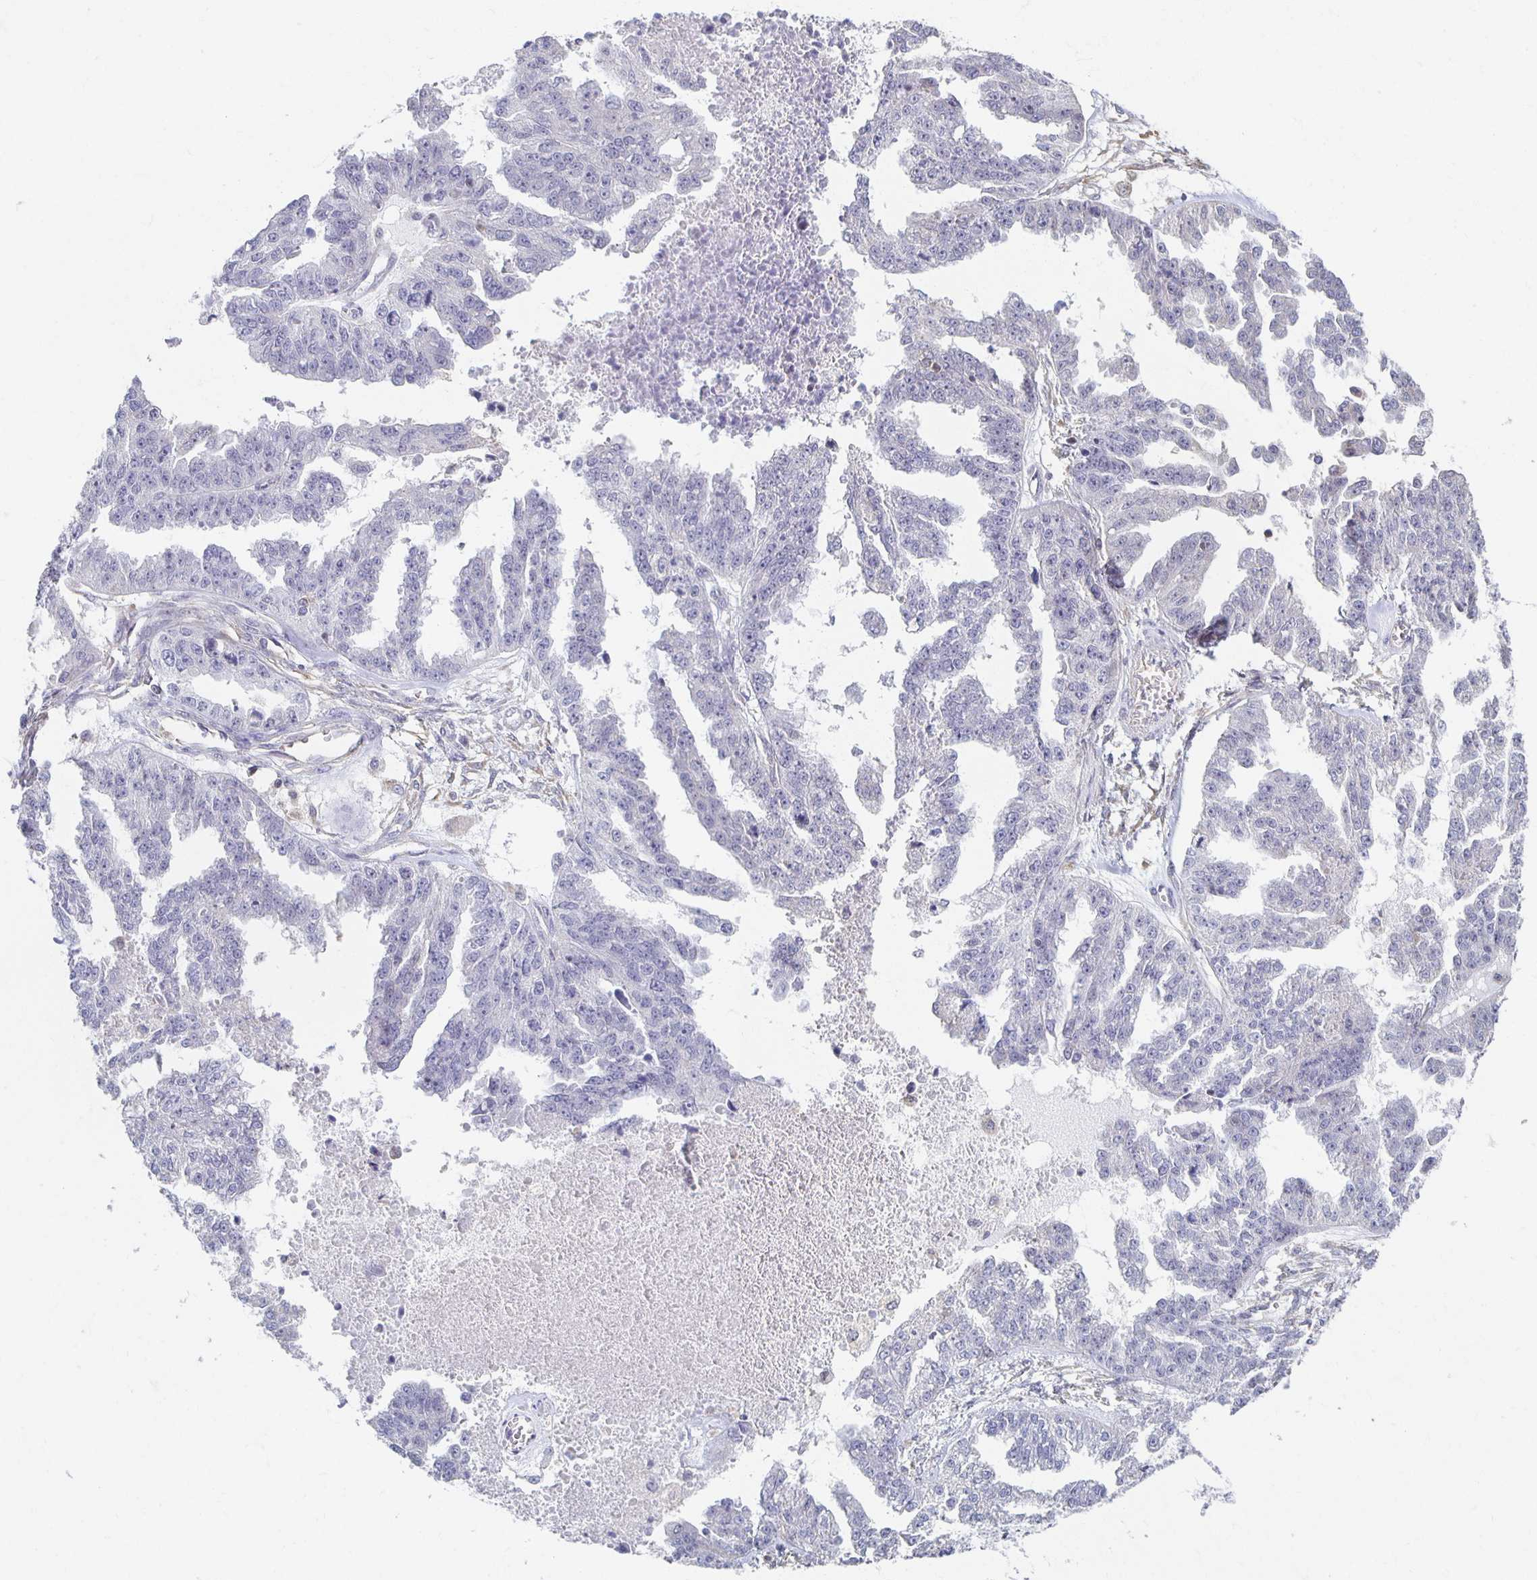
{"staining": {"intensity": "negative", "quantity": "none", "location": "none"}, "tissue": "ovarian cancer", "cell_type": "Tumor cells", "image_type": "cancer", "snomed": [{"axis": "morphology", "description": "Cystadenocarcinoma, serous, NOS"}, {"axis": "topography", "description": "Ovary"}], "caption": "The micrograph exhibits no significant positivity in tumor cells of serous cystadenocarcinoma (ovarian). (Brightfield microscopy of DAB immunohistochemistry at high magnification).", "gene": "ZNF692", "patient": {"sex": "female", "age": 58}}